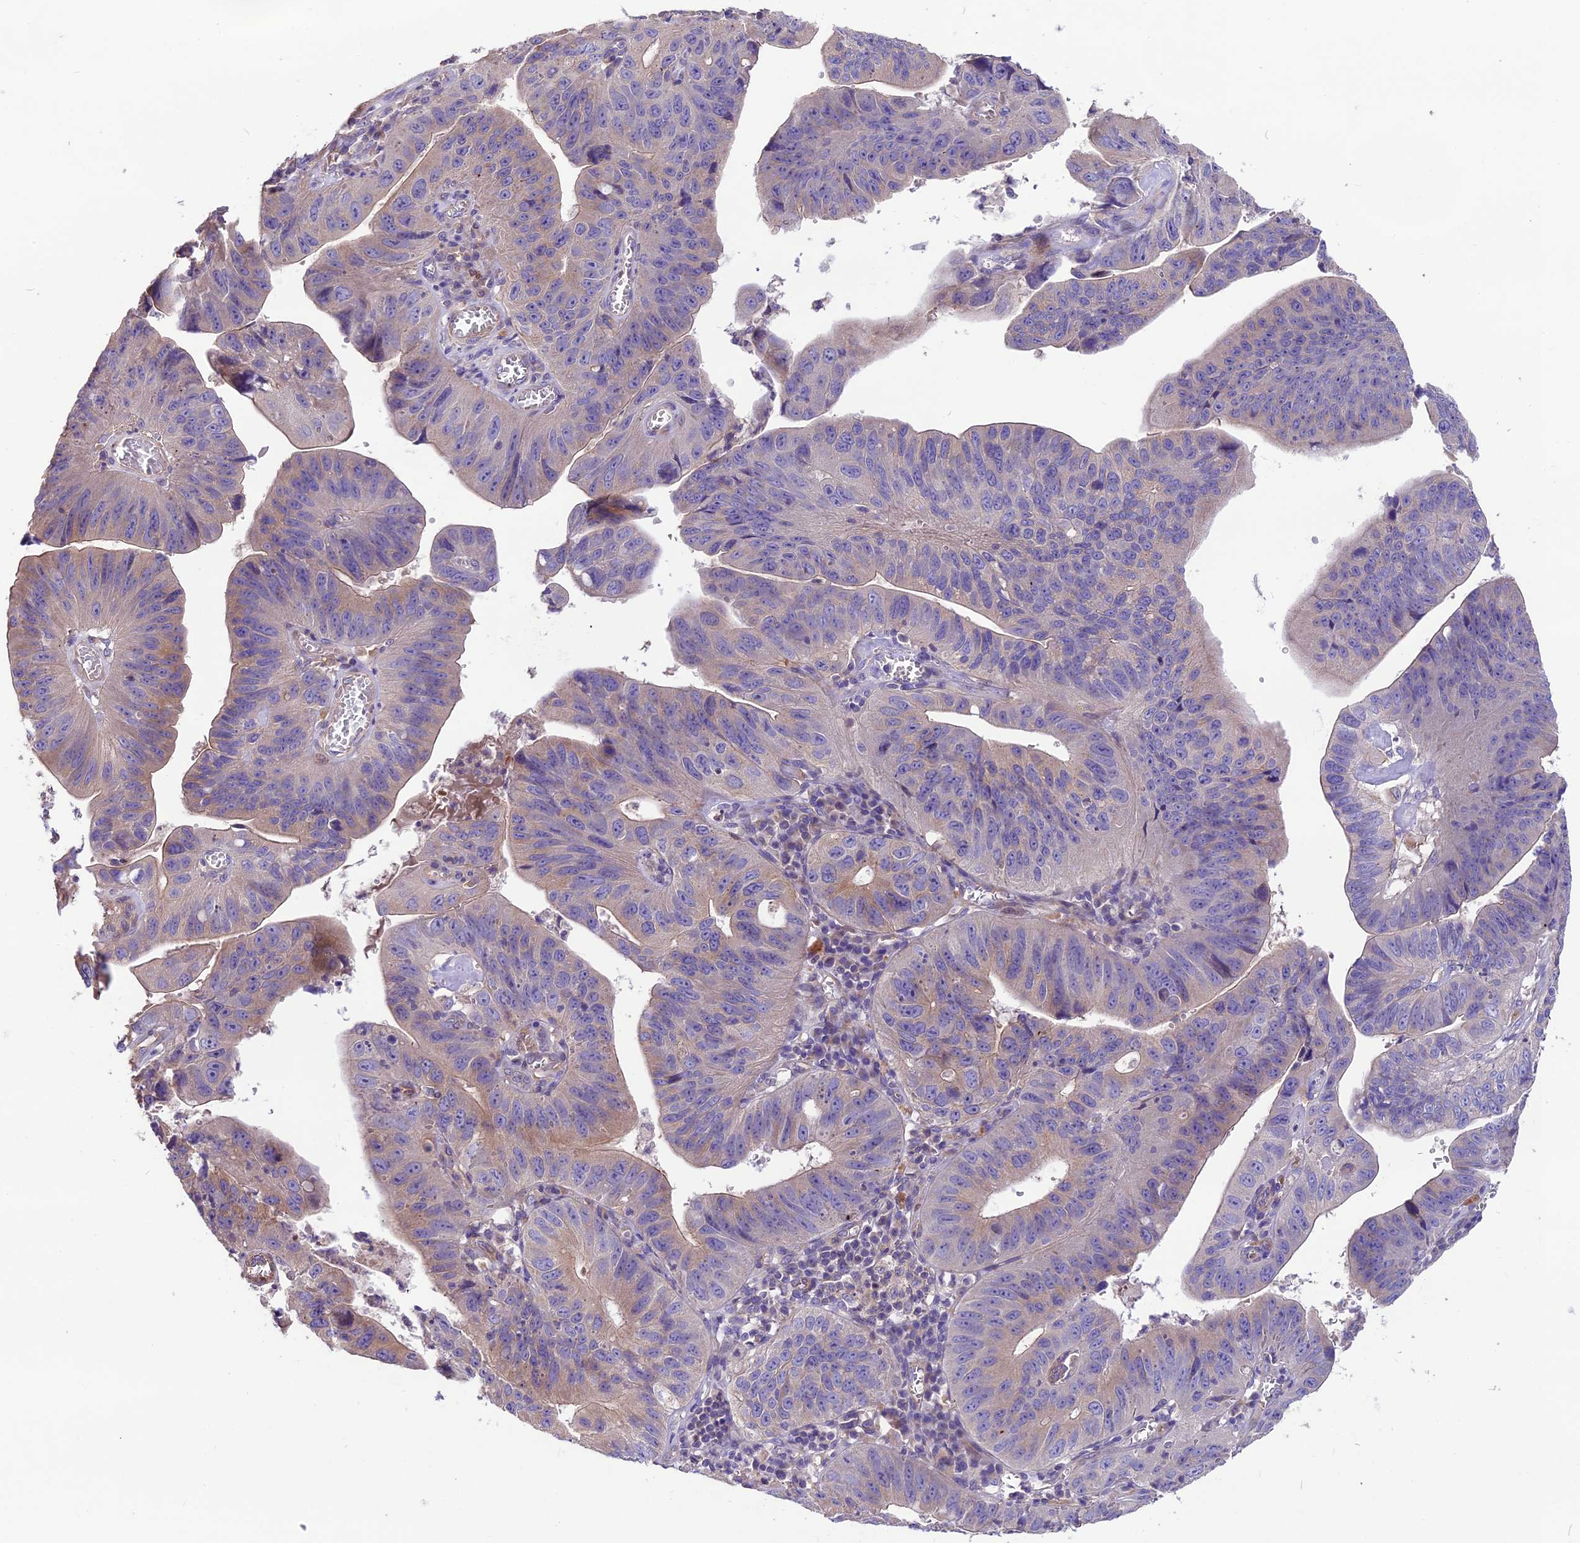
{"staining": {"intensity": "weak", "quantity": "25%-75%", "location": "cytoplasmic/membranous"}, "tissue": "stomach cancer", "cell_type": "Tumor cells", "image_type": "cancer", "snomed": [{"axis": "morphology", "description": "Adenocarcinoma, NOS"}, {"axis": "topography", "description": "Stomach"}], "caption": "Protein expression analysis of stomach cancer (adenocarcinoma) exhibits weak cytoplasmic/membranous expression in about 25%-75% of tumor cells. The staining is performed using DAB brown chromogen to label protein expression. The nuclei are counter-stained blue using hematoxylin.", "gene": "ANO3", "patient": {"sex": "male", "age": 59}}